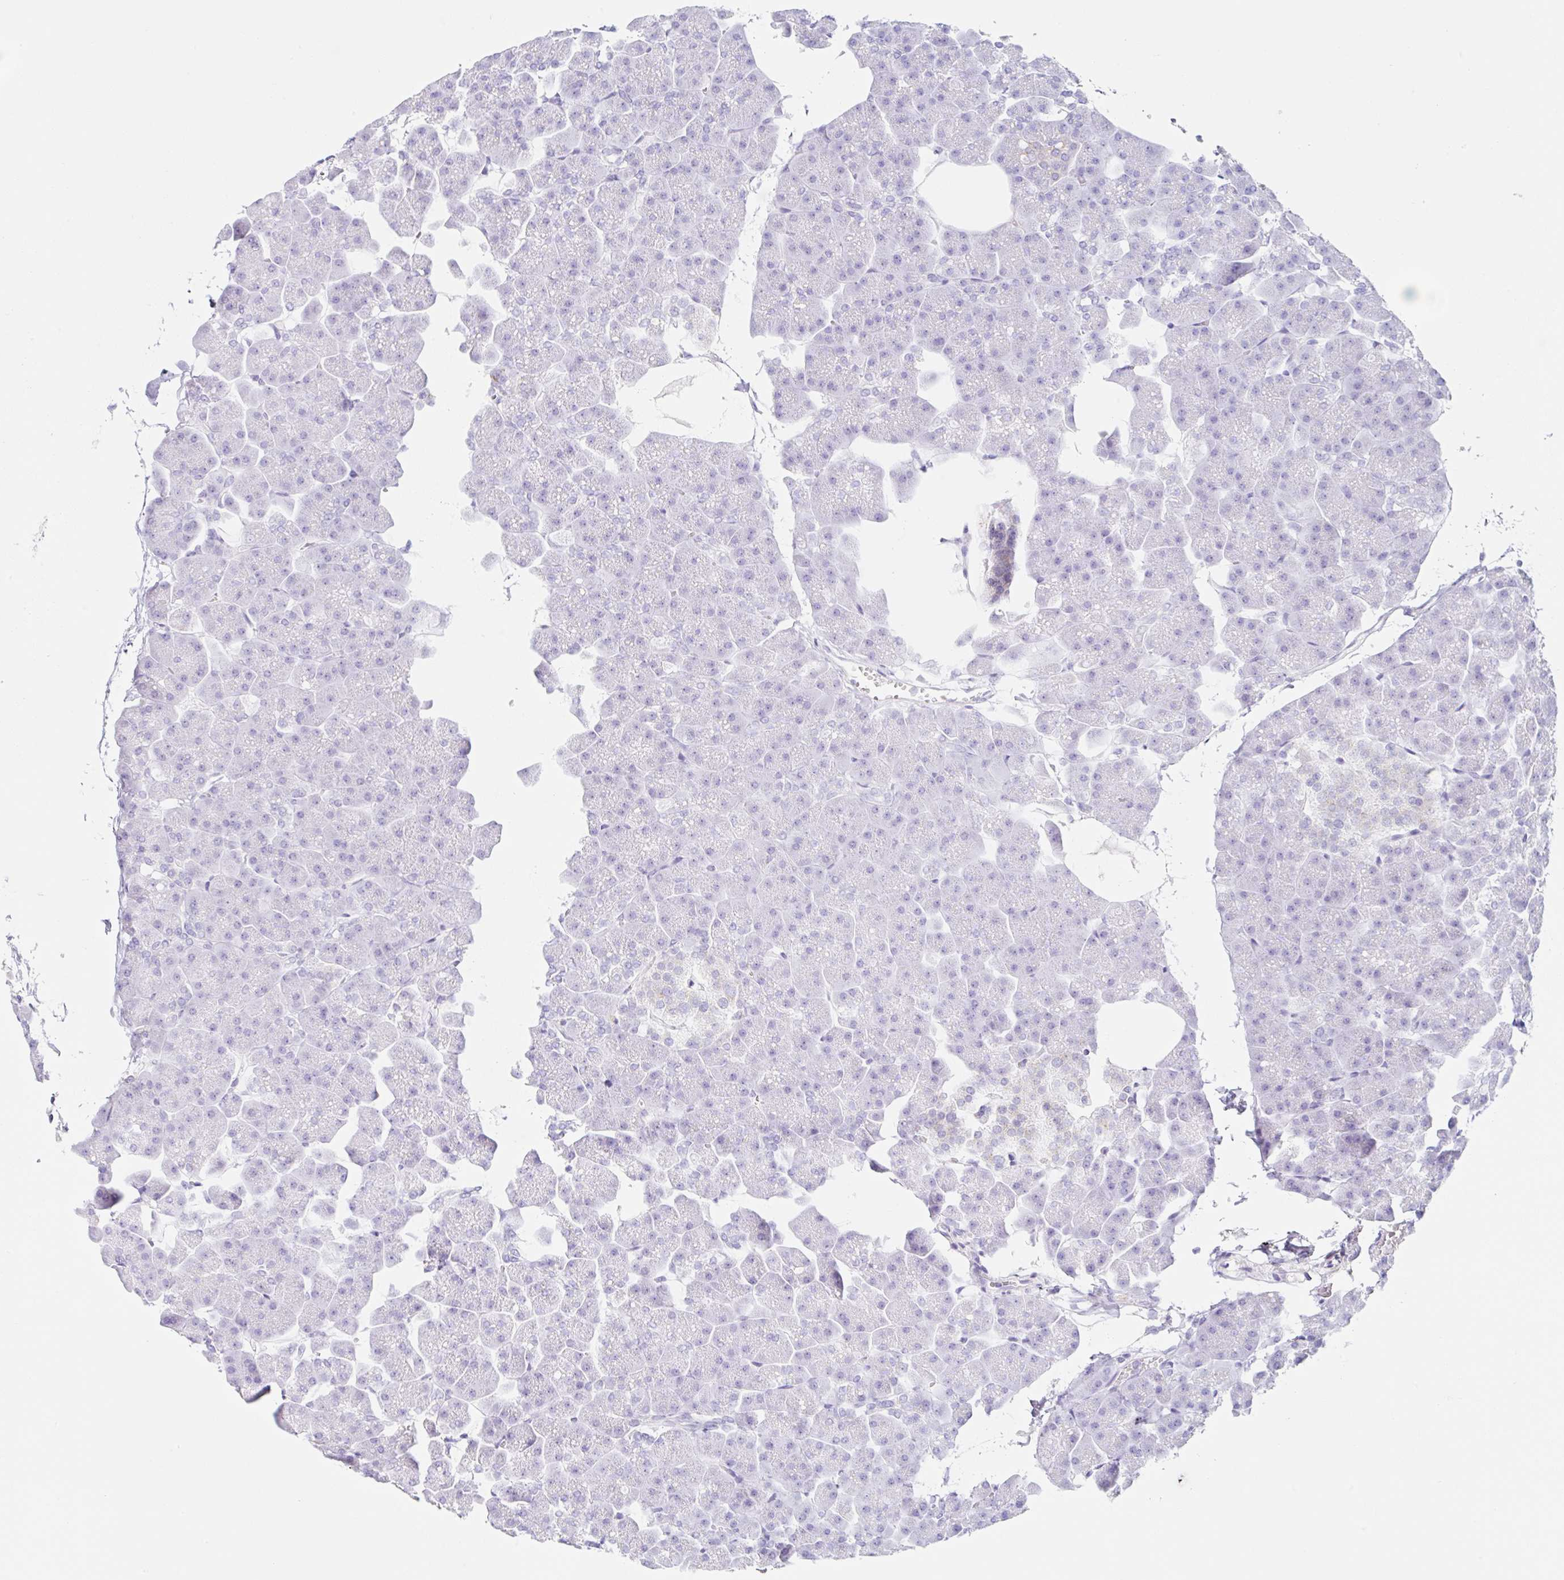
{"staining": {"intensity": "negative", "quantity": "none", "location": "none"}, "tissue": "pancreas", "cell_type": "Exocrine glandular cells", "image_type": "normal", "snomed": [{"axis": "morphology", "description": "Normal tissue, NOS"}, {"axis": "topography", "description": "Pancreas"}], "caption": "A high-resolution photomicrograph shows IHC staining of benign pancreas, which displays no significant expression in exocrine glandular cells. (Brightfield microscopy of DAB immunohistochemistry (IHC) at high magnification).", "gene": "DKK4", "patient": {"sex": "male", "age": 35}}